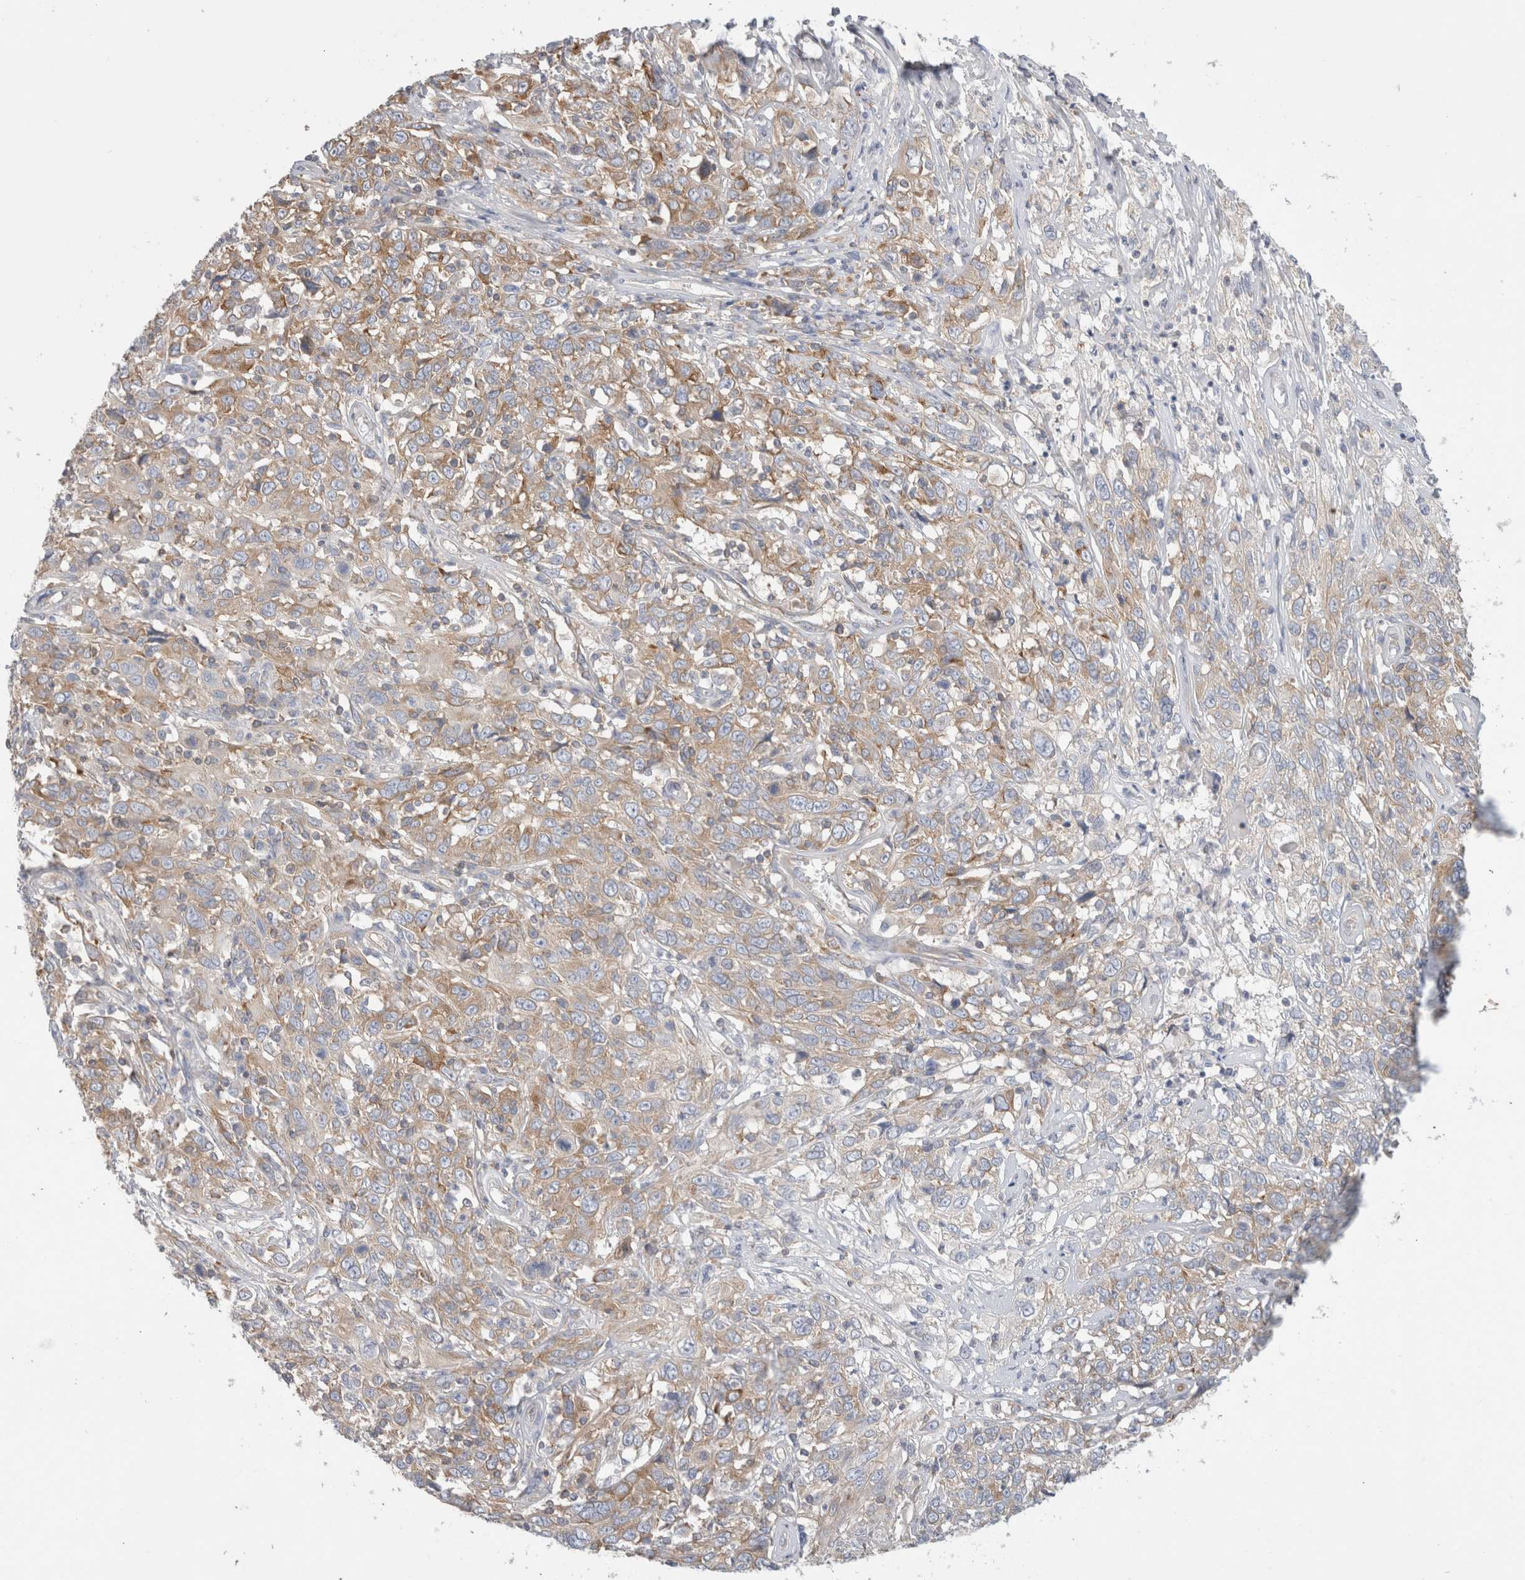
{"staining": {"intensity": "moderate", "quantity": "<25%", "location": "cytoplasmic/membranous"}, "tissue": "cervical cancer", "cell_type": "Tumor cells", "image_type": "cancer", "snomed": [{"axis": "morphology", "description": "Squamous cell carcinoma, NOS"}, {"axis": "topography", "description": "Cervix"}], "caption": "About <25% of tumor cells in human cervical squamous cell carcinoma display moderate cytoplasmic/membranous protein expression as visualized by brown immunohistochemical staining.", "gene": "ZNF23", "patient": {"sex": "female", "age": 46}}